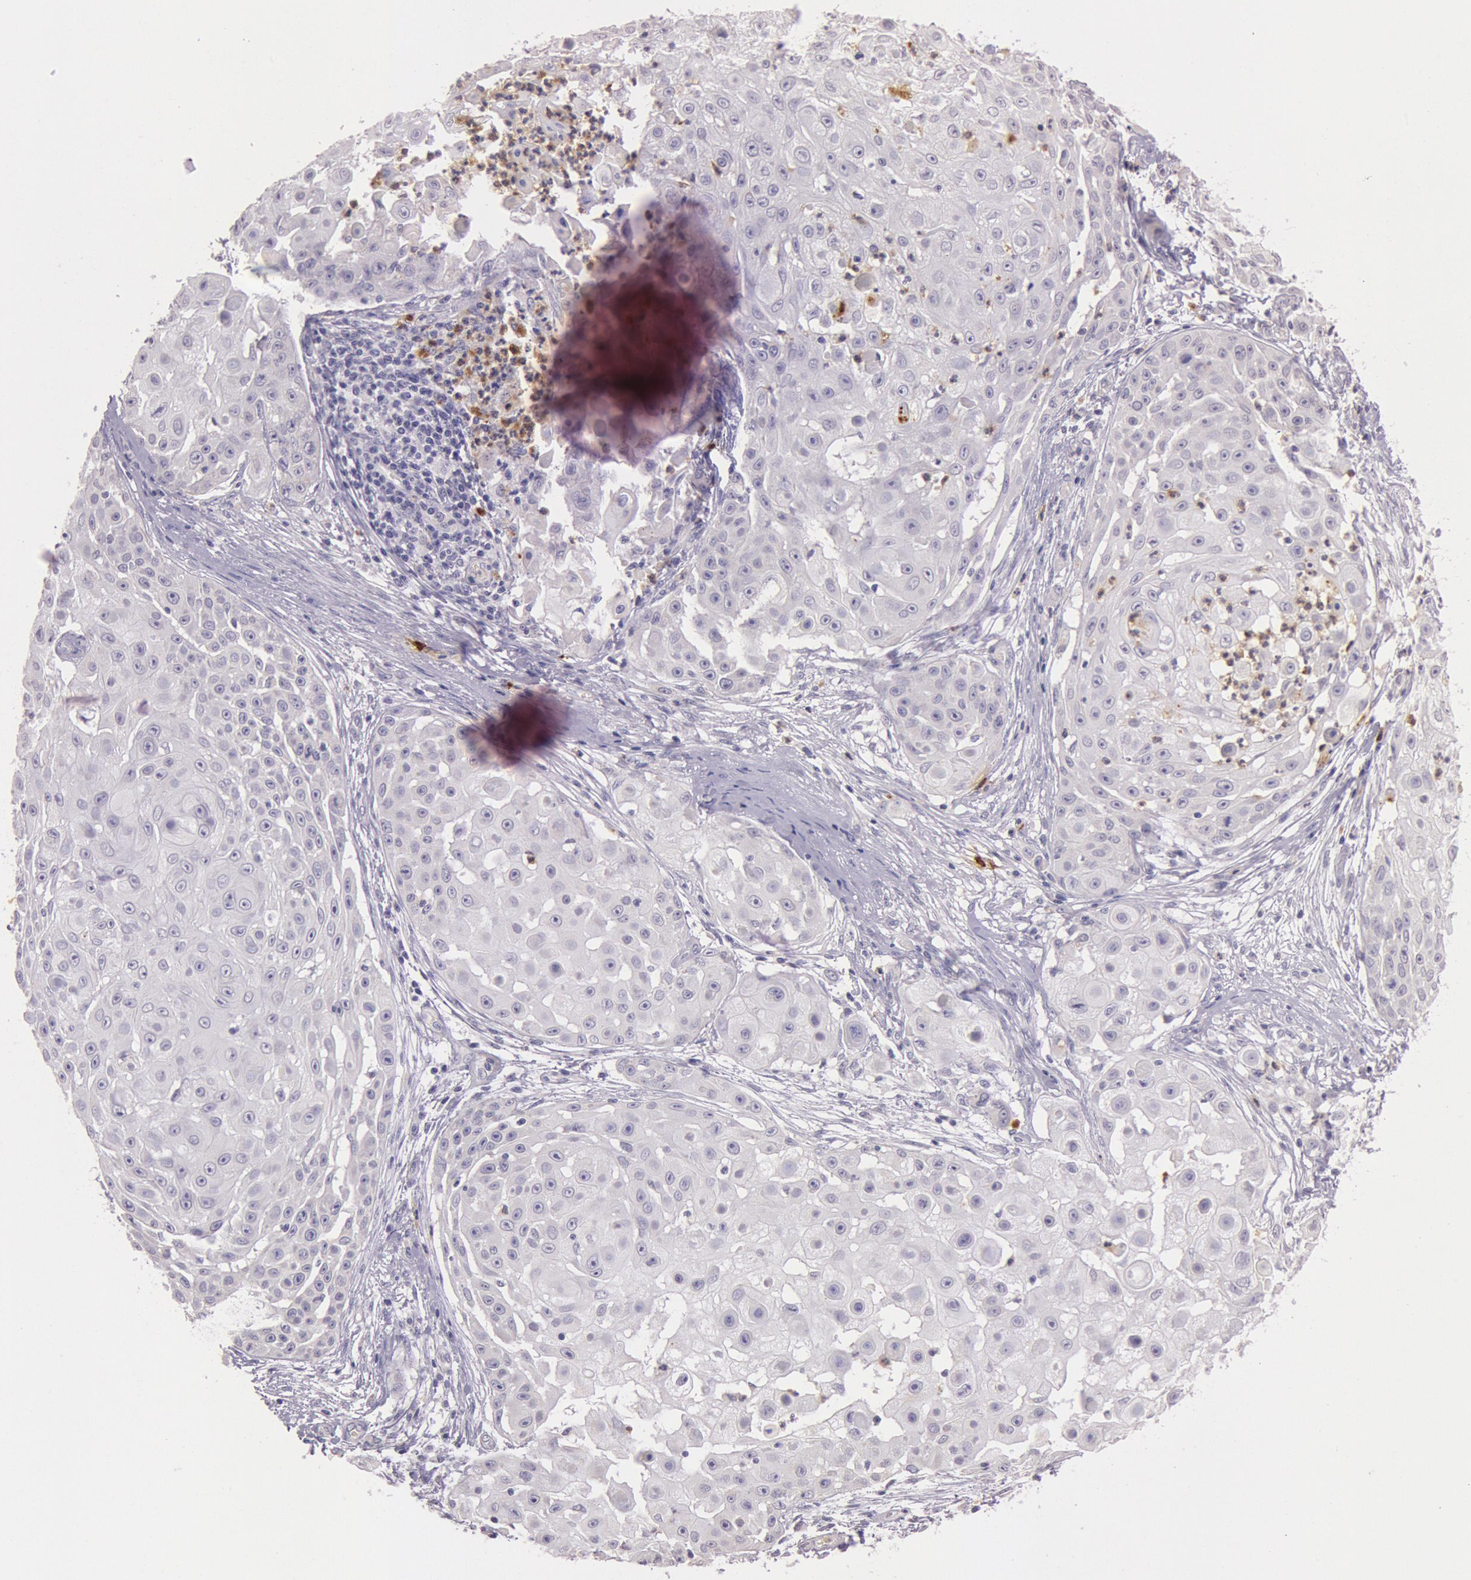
{"staining": {"intensity": "negative", "quantity": "none", "location": "none"}, "tissue": "skin cancer", "cell_type": "Tumor cells", "image_type": "cancer", "snomed": [{"axis": "morphology", "description": "Squamous cell carcinoma, NOS"}, {"axis": "topography", "description": "Skin"}], "caption": "Histopathology image shows no significant protein positivity in tumor cells of skin cancer (squamous cell carcinoma). (Immunohistochemistry (ihc), brightfield microscopy, high magnification).", "gene": "KDM6A", "patient": {"sex": "female", "age": 57}}